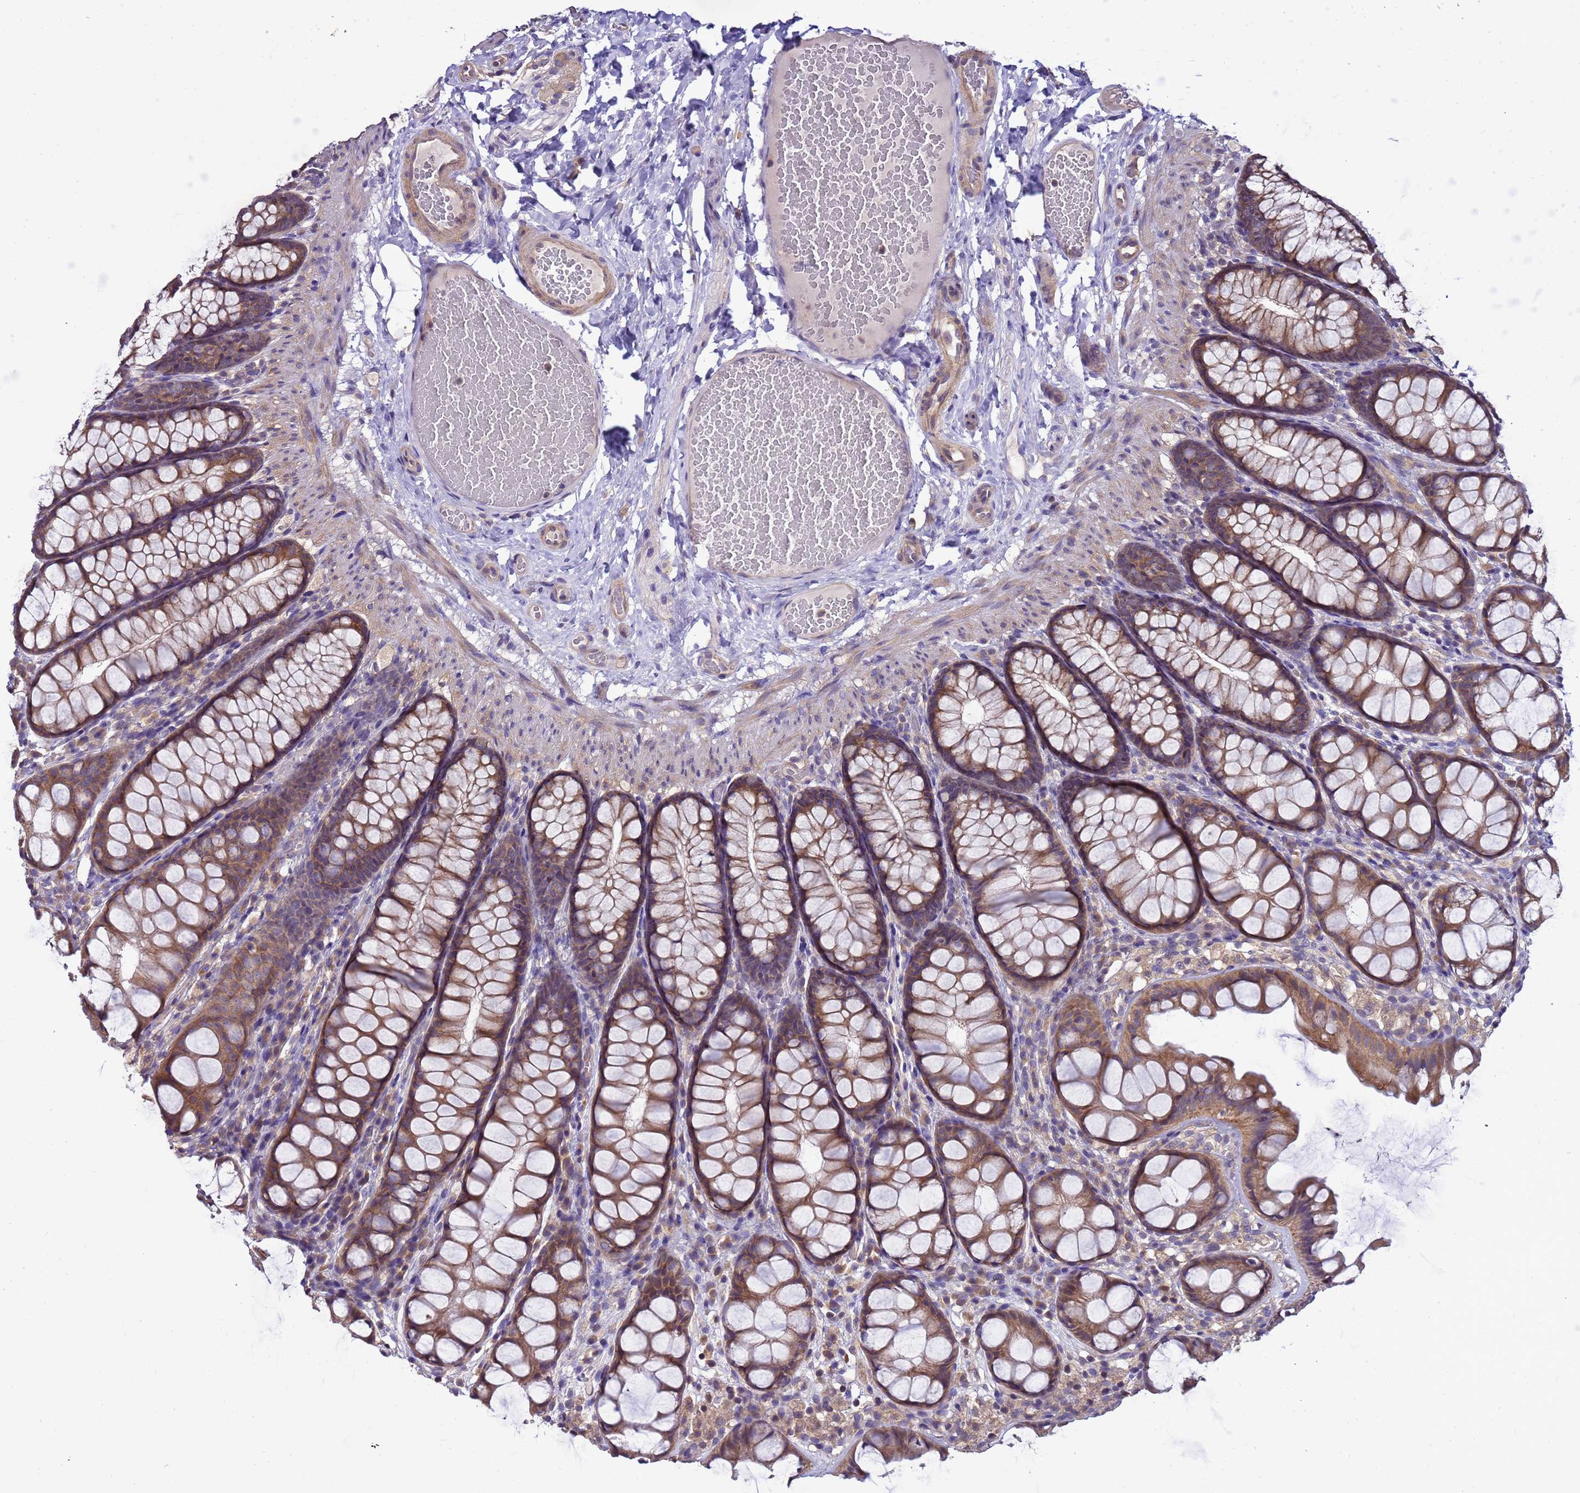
{"staining": {"intensity": "weak", "quantity": ">75%", "location": "cytoplasmic/membranous"}, "tissue": "colon", "cell_type": "Endothelial cells", "image_type": "normal", "snomed": [{"axis": "morphology", "description": "Normal tissue, NOS"}, {"axis": "topography", "description": "Colon"}], "caption": "IHC histopathology image of unremarkable human colon stained for a protein (brown), which exhibits low levels of weak cytoplasmic/membranous expression in approximately >75% of endothelial cells.", "gene": "ELMOD2", "patient": {"sex": "male", "age": 47}}